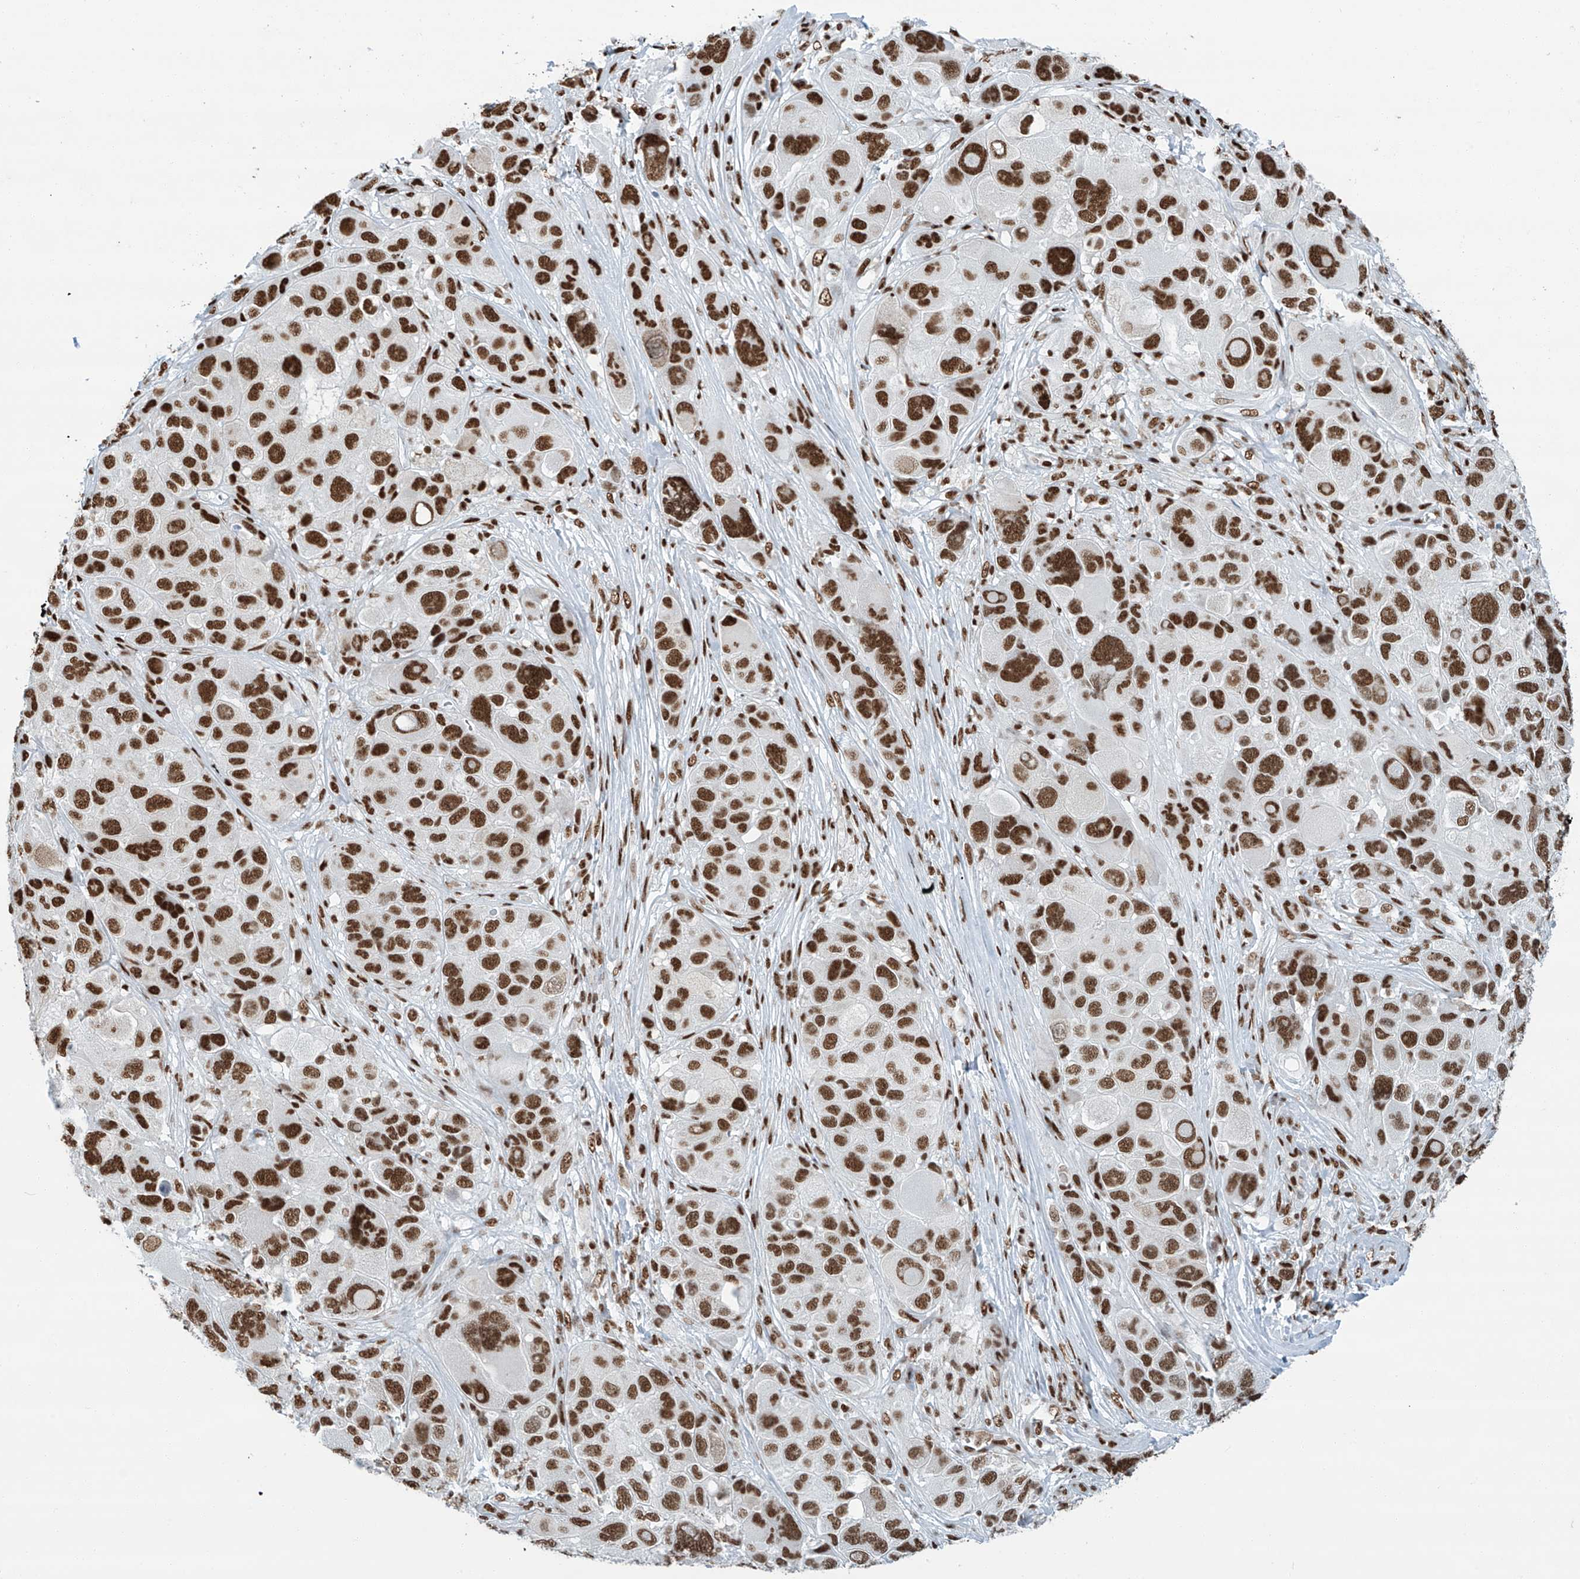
{"staining": {"intensity": "strong", "quantity": ">75%", "location": "nuclear"}, "tissue": "melanoma", "cell_type": "Tumor cells", "image_type": "cancer", "snomed": [{"axis": "morphology", "description": "Malignant melanoma, NOS"}, {"axis": "topography", "description": "Skin of trunk"}], "caption": "Protein expression by IHC displays strong nuclear expression in about >75% of tumor cells in melanoma.", "gene": "SARNP", "patient": {"sex": "male", "age": 71}}